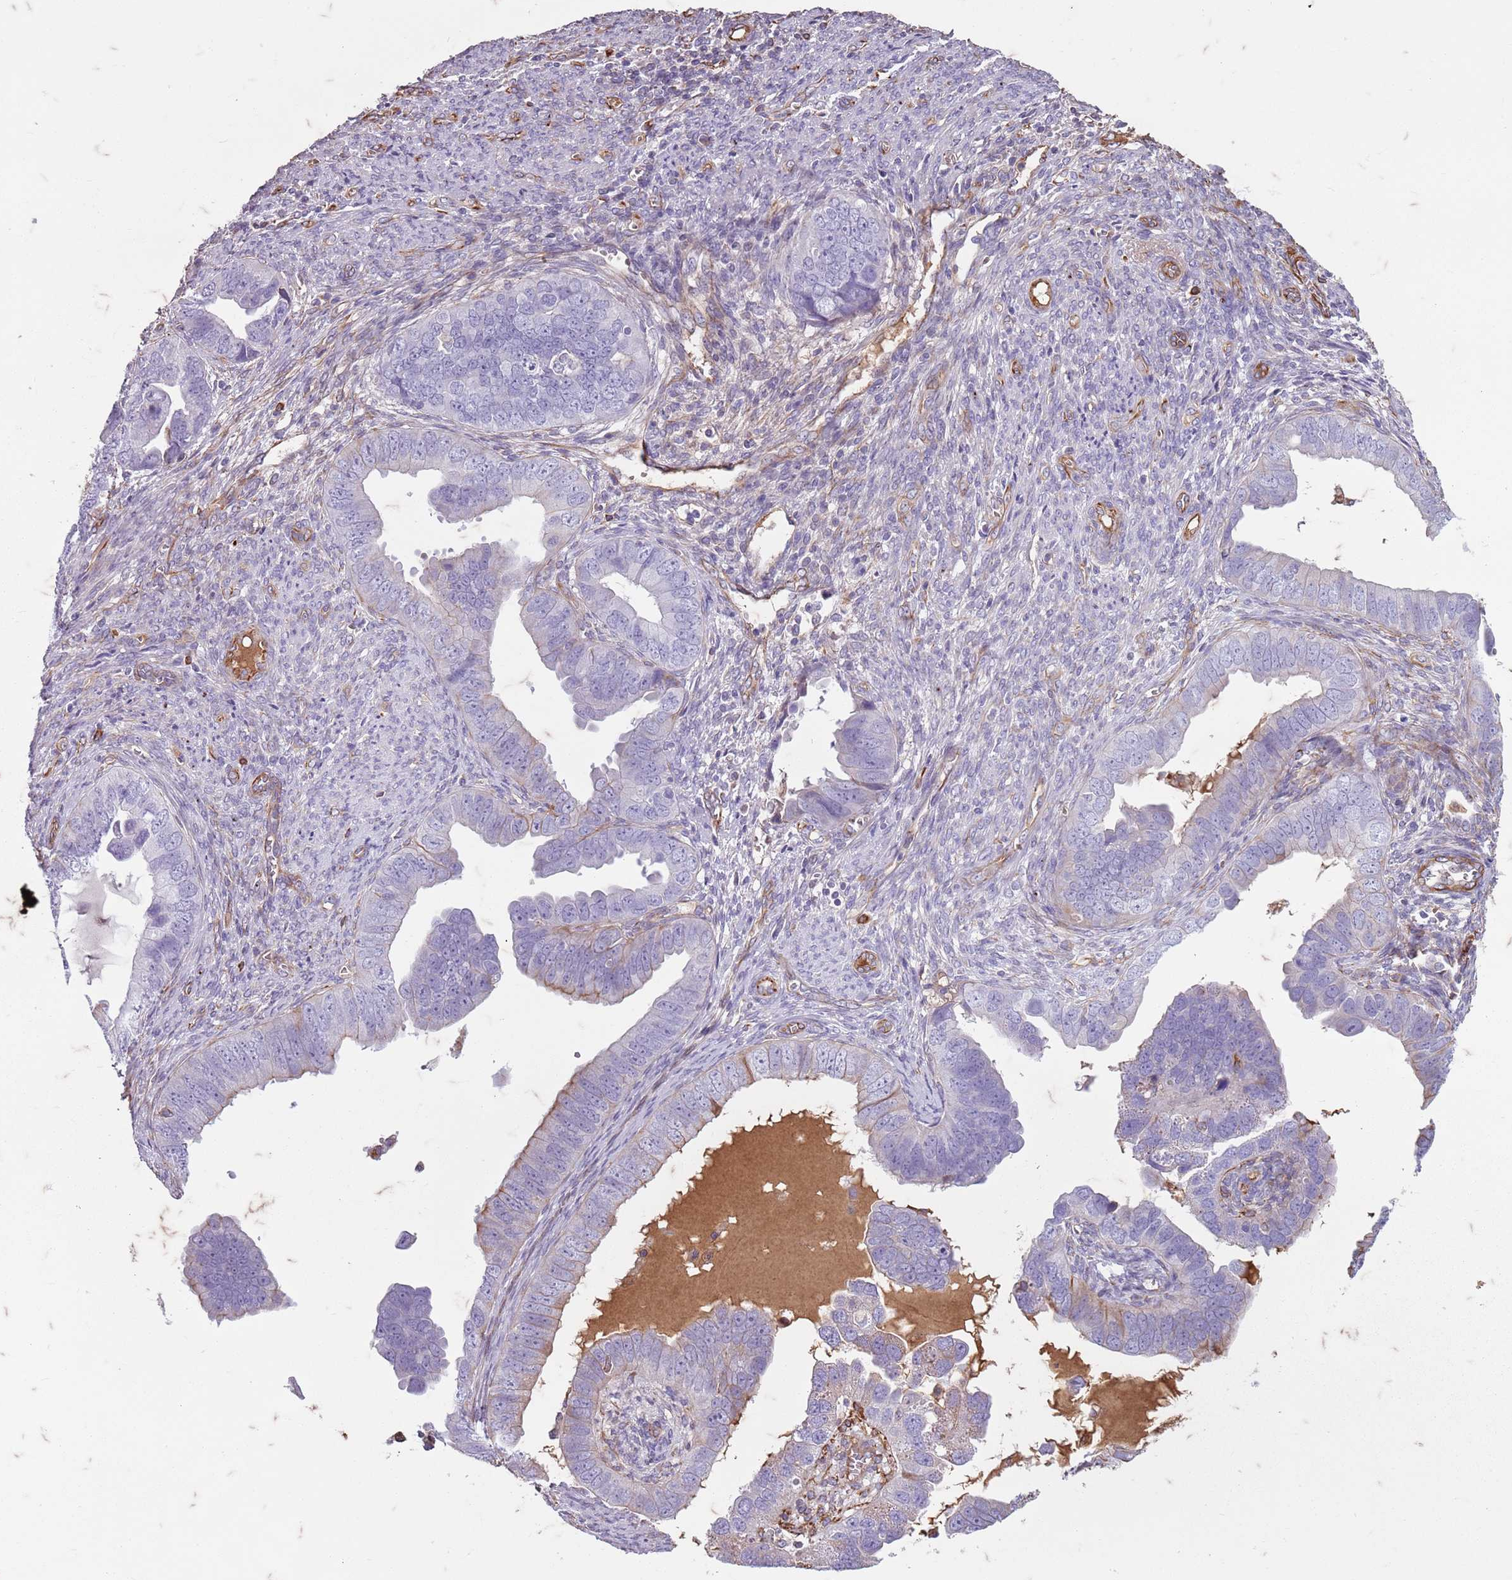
{"staining": {"intensity": "negative", "quantity": "none", "location": "none"}, "tissue": "endometrial cancer", "cell_type": "Tumor cells", "image_type": "cancer", "snomed": [{"axis": "morphology", "description": "Adenocarcinoma, NOS"}, {"axis": "topography", "description": "Endometrium"}], "caption": "DAB immunohistochemical staining of endometrial cancer reveals no significant staining in tumor cells.", "gene": "TAS2R38", "patient": {"sex": "female", "age": 75}}